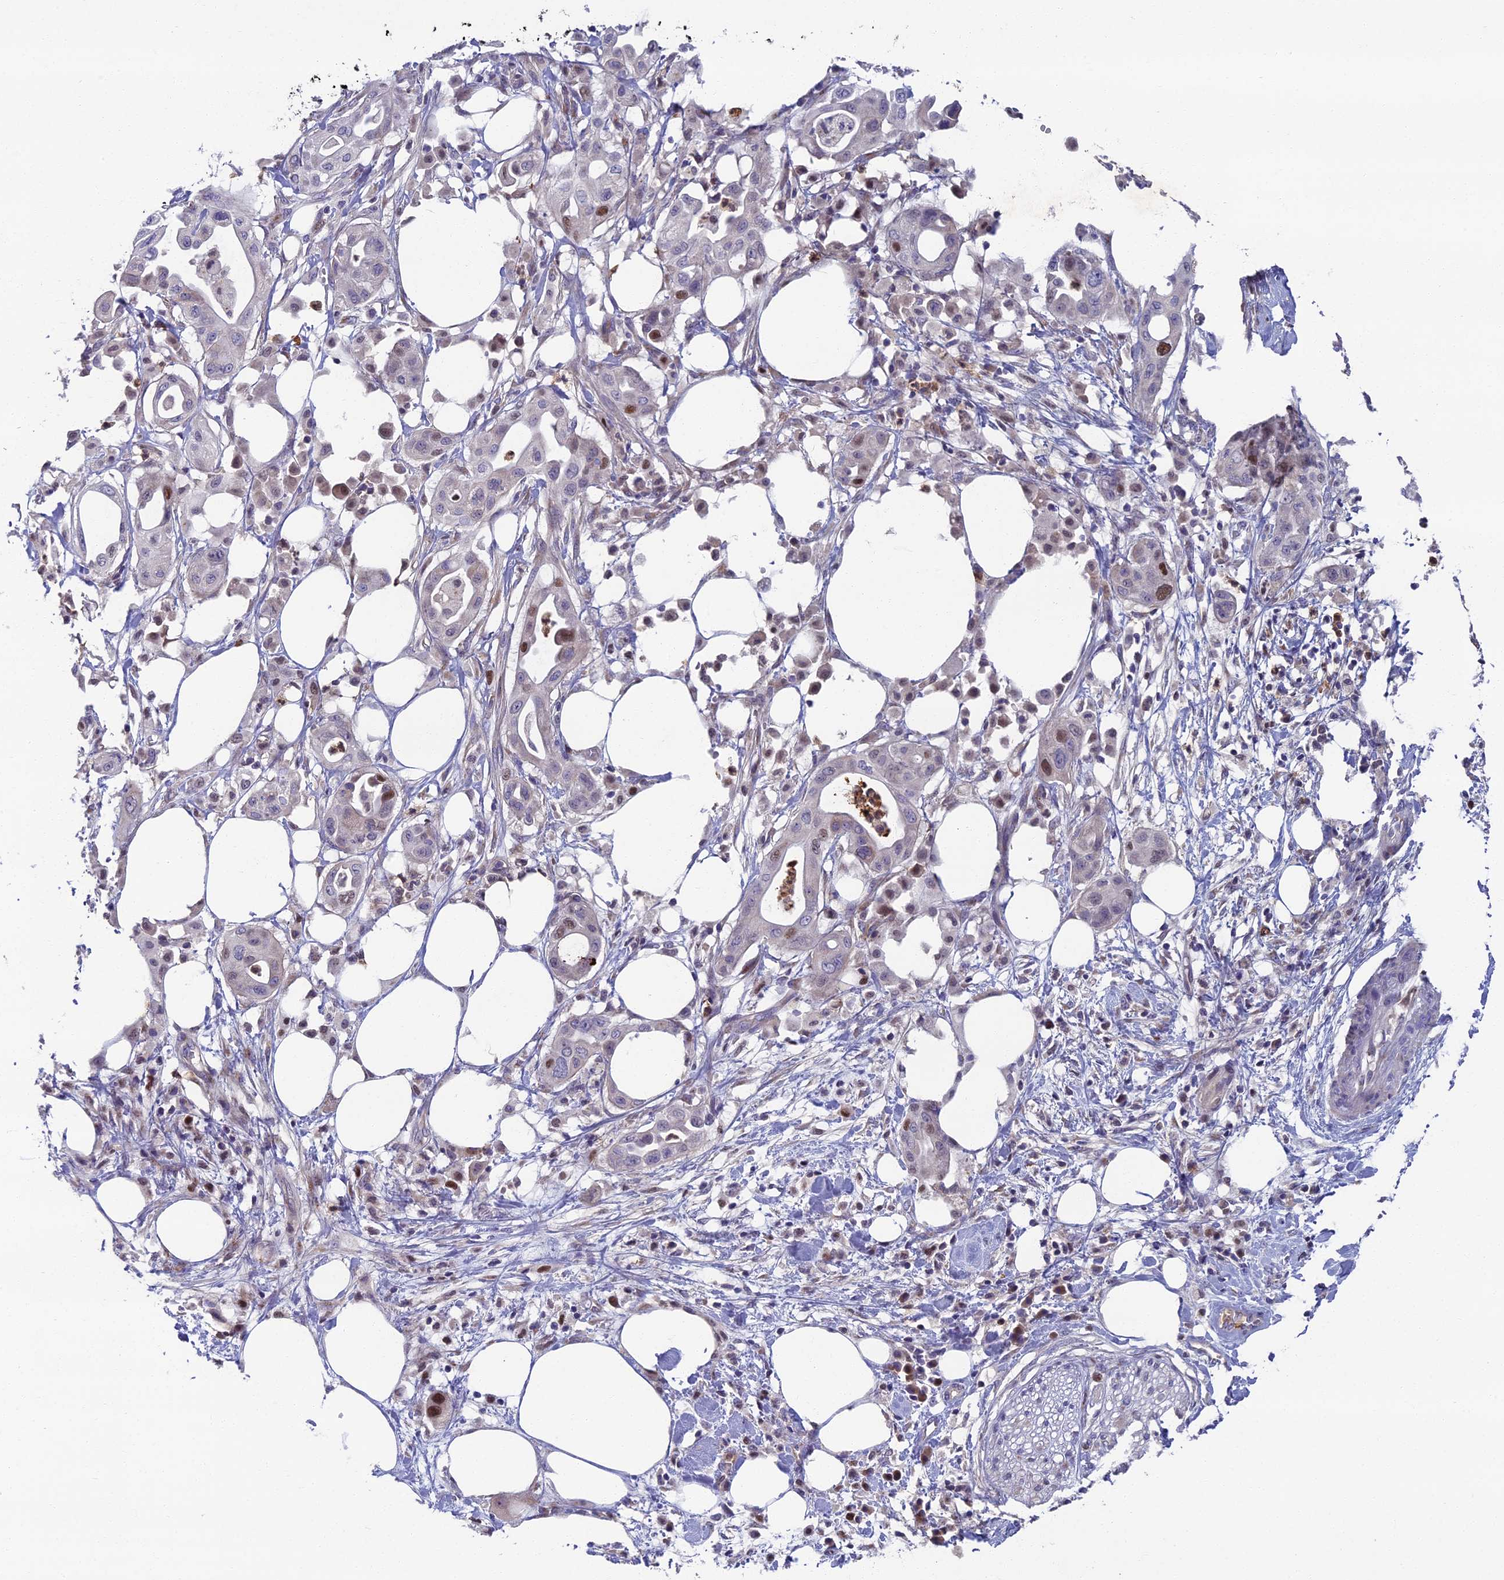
{"staining": {"intensity": "moderate", "quantity": "<25%", "location": "nuclear"}, "tissue": "pancreatic cancer", "cell_type": "Tumor cells", "image_type": "cancer", "snomed": [{"axis": "morphology", "description": "Adenocarcinoma, NOS"}, {"axis": "topography", "description": "Pancreas"}], "caption": "Adenocarcinoma (pancreatic) tissue demonstrates moderate nuclear staining in about <25% of tumor cells, visualized by immunohistochemistry.", "gene": "LIG1", "patient": {"sex": "male", "age": 68}}